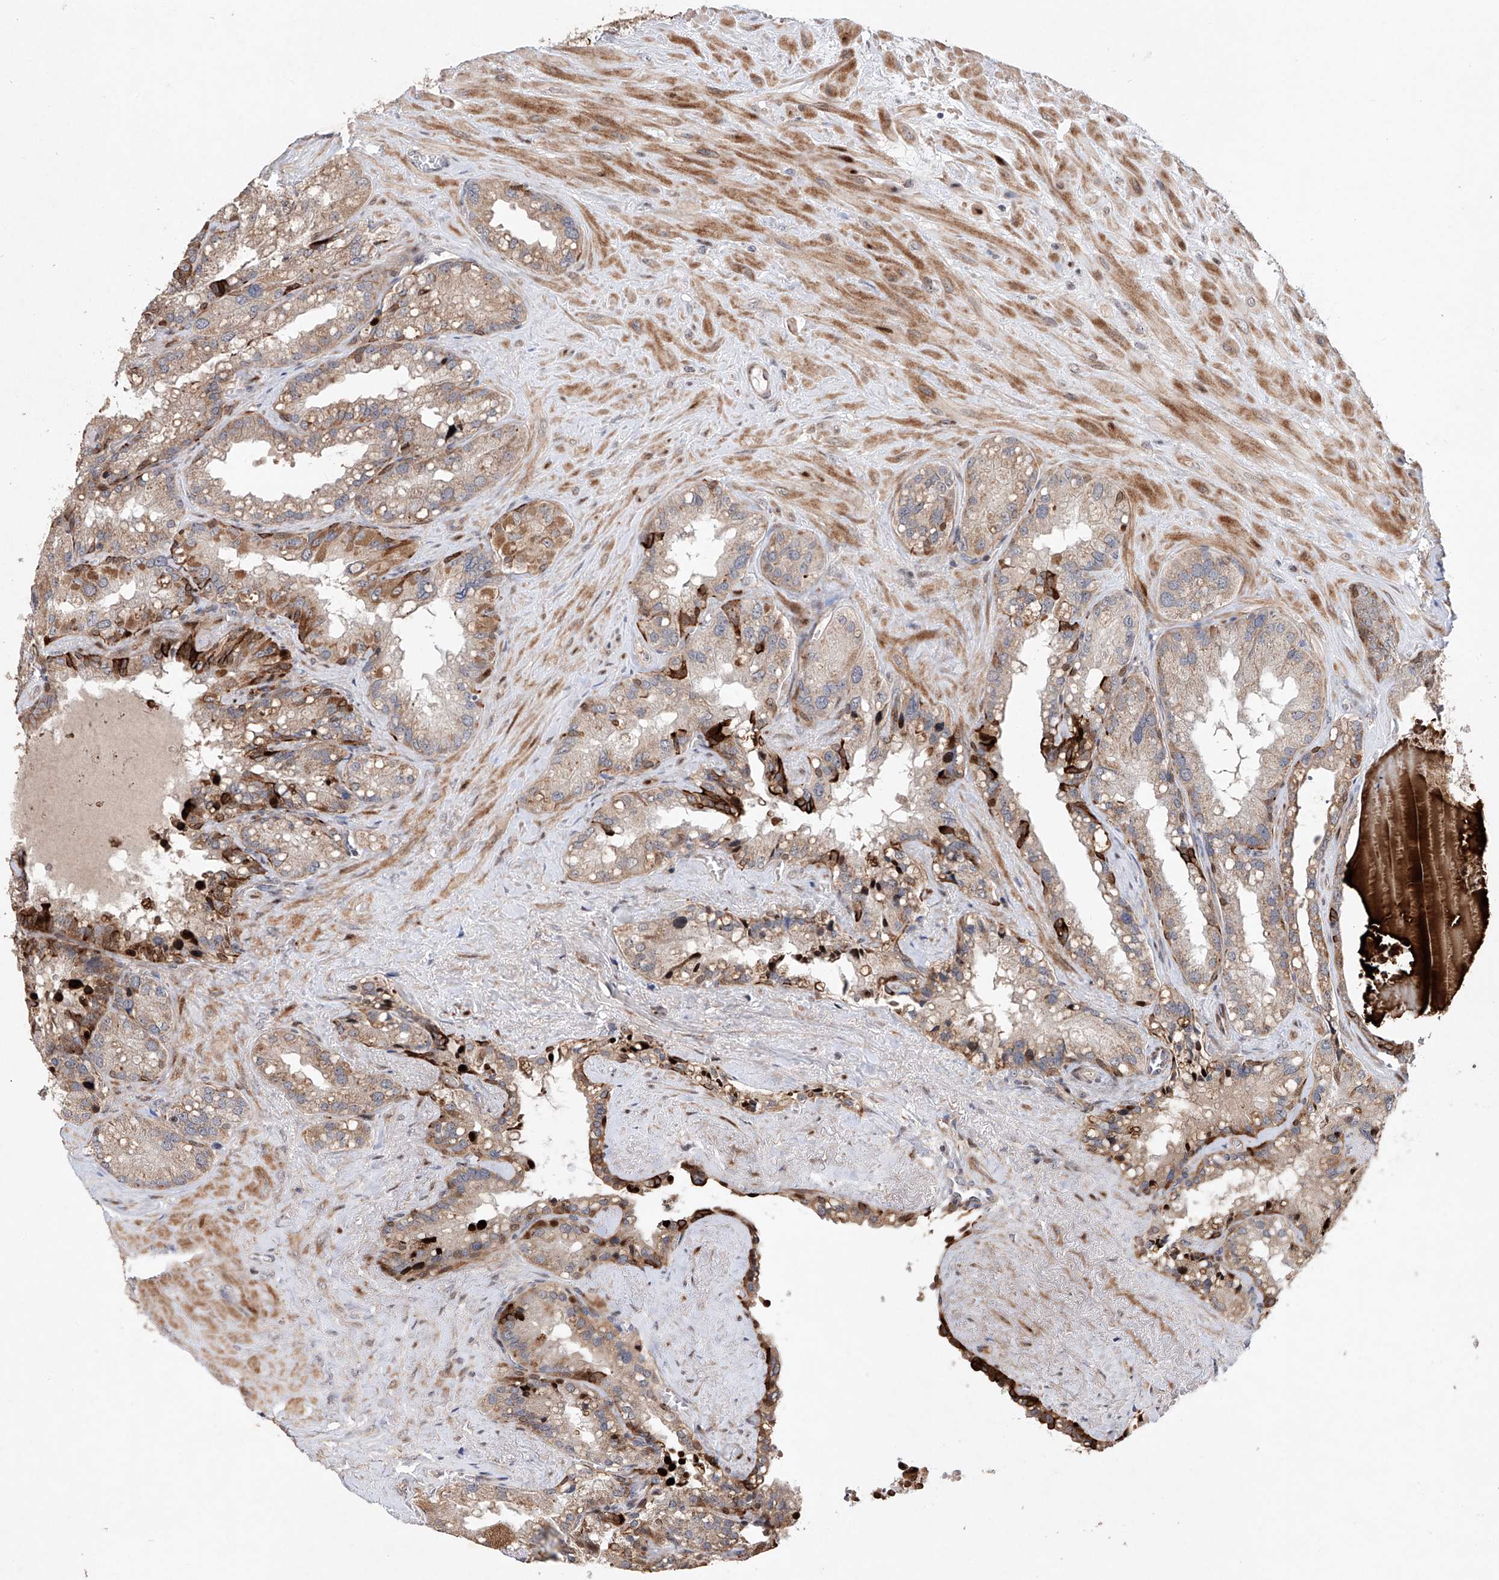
{"staining": {"intensity": "strong", "quantity": "<25%", "location": "cytoplasmic/membranous"}, "tissue": "seminal vesicle", "cell_type": "Glandular cells", "image_type": "normal", "snomed": [{"axis": "morphology", "description": "Normal tissue, NOS"}, {"axis": "topography", "description": "Prostate"}, {"axis": "topography", "description": "Seminal veicle"}], "caption": "Immunohistochemistry image of benign human seminal vesicle stained for a protein (brown), which exhibits medium levels of strong cytoplasmic/membranous positivity in about <25% of glandular cells.", "gene": "AFG1L", "patient": {"sex": "male", "age": 68}}